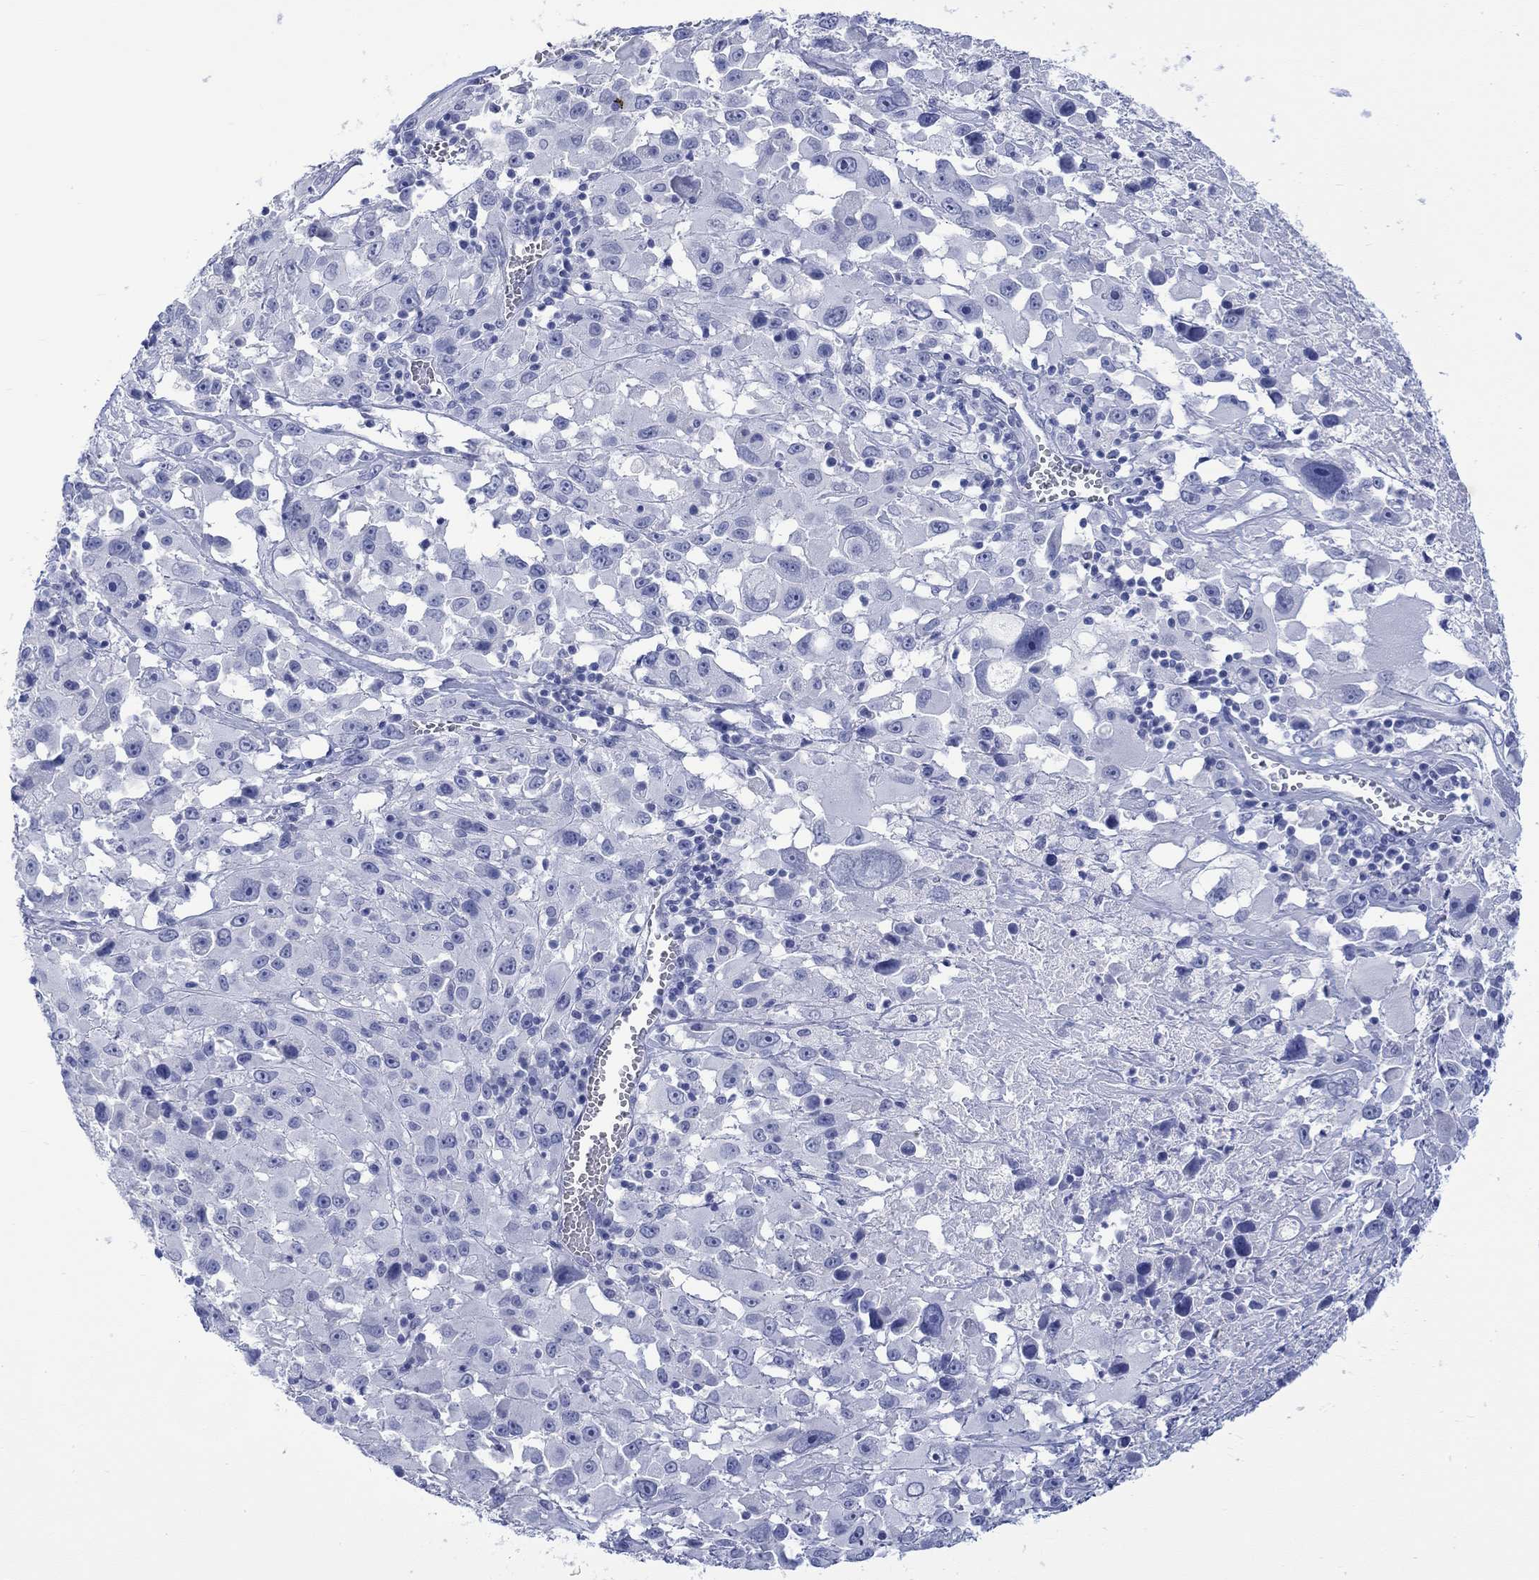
{"staining": {"intensity": "negative", "quantity": "none", "location": "none"}, "tissue": "melanoma", "cell_type": "Tumor cells", "image_type": "cancer", "snomed": [{"axis": "morphology", "description": "Malignant melanoma, Metastatic site"}, {"axis": "topography", "description": "Lymph node"}], "caption": "Tumor cells show no significant protein staining in malignant melanoma (metastatic site).", "gene": "MSI1", "patient": {"sex": "male", "age": 50}}